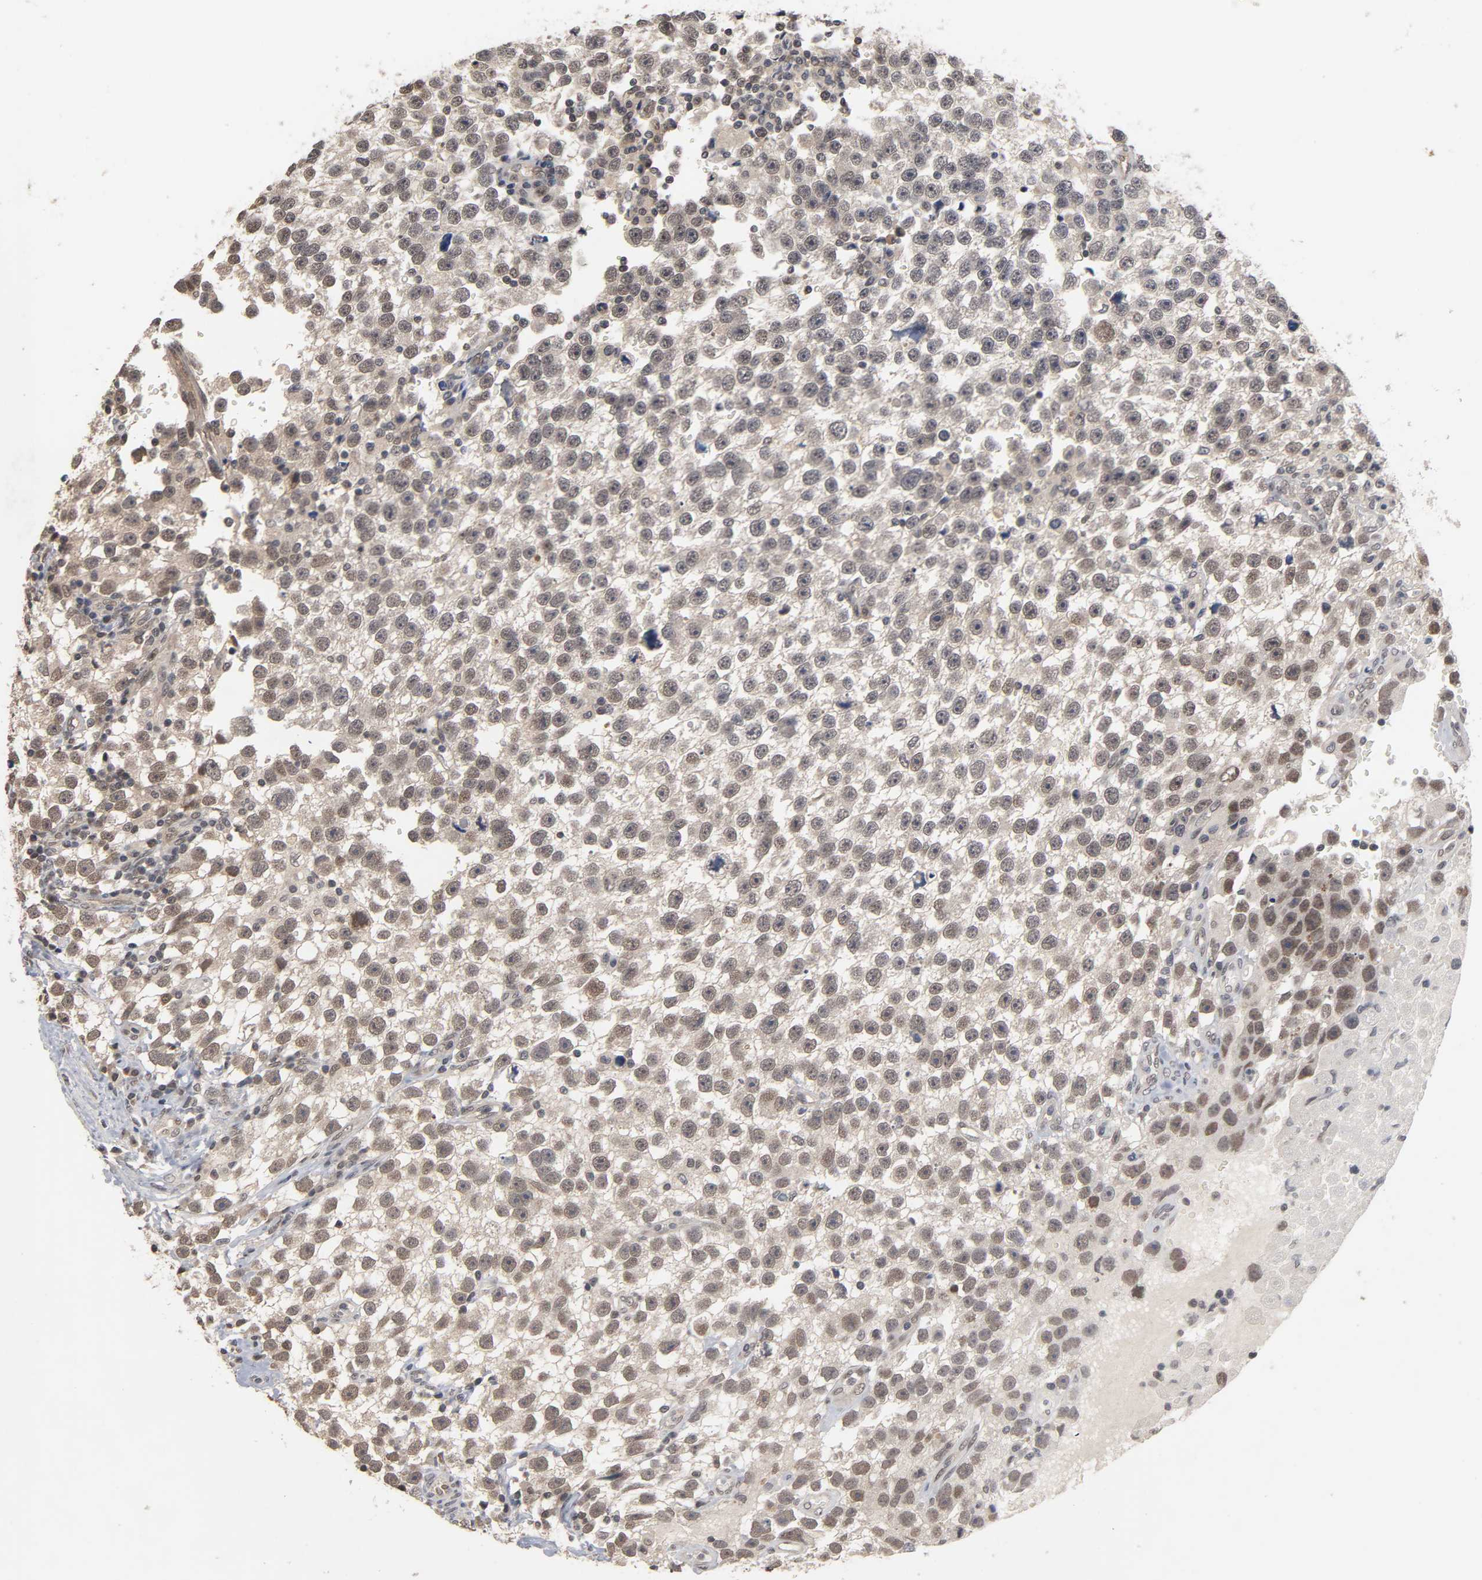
{"staining": {"intensity": "moderate", "quantity": ">75%", "location": "cytoplasmic/membranous"}, "tissue": "testis cancer", "cell_type": "Tumor cells", "image_type": "cancer", "snomed": [{"axis": "morphology", "description": "Seminoma, NOS"}, {"axis": "topography", "description": "Testis"}], "caption": "Immunohistochemical staining of human testis seminoma reveals medium levels of moderate cytoplasmic/membranous protein staining in about >75% of tumor cells.", "gene": "HTR1E", "patient": {"sex": "male", "age": 33}}